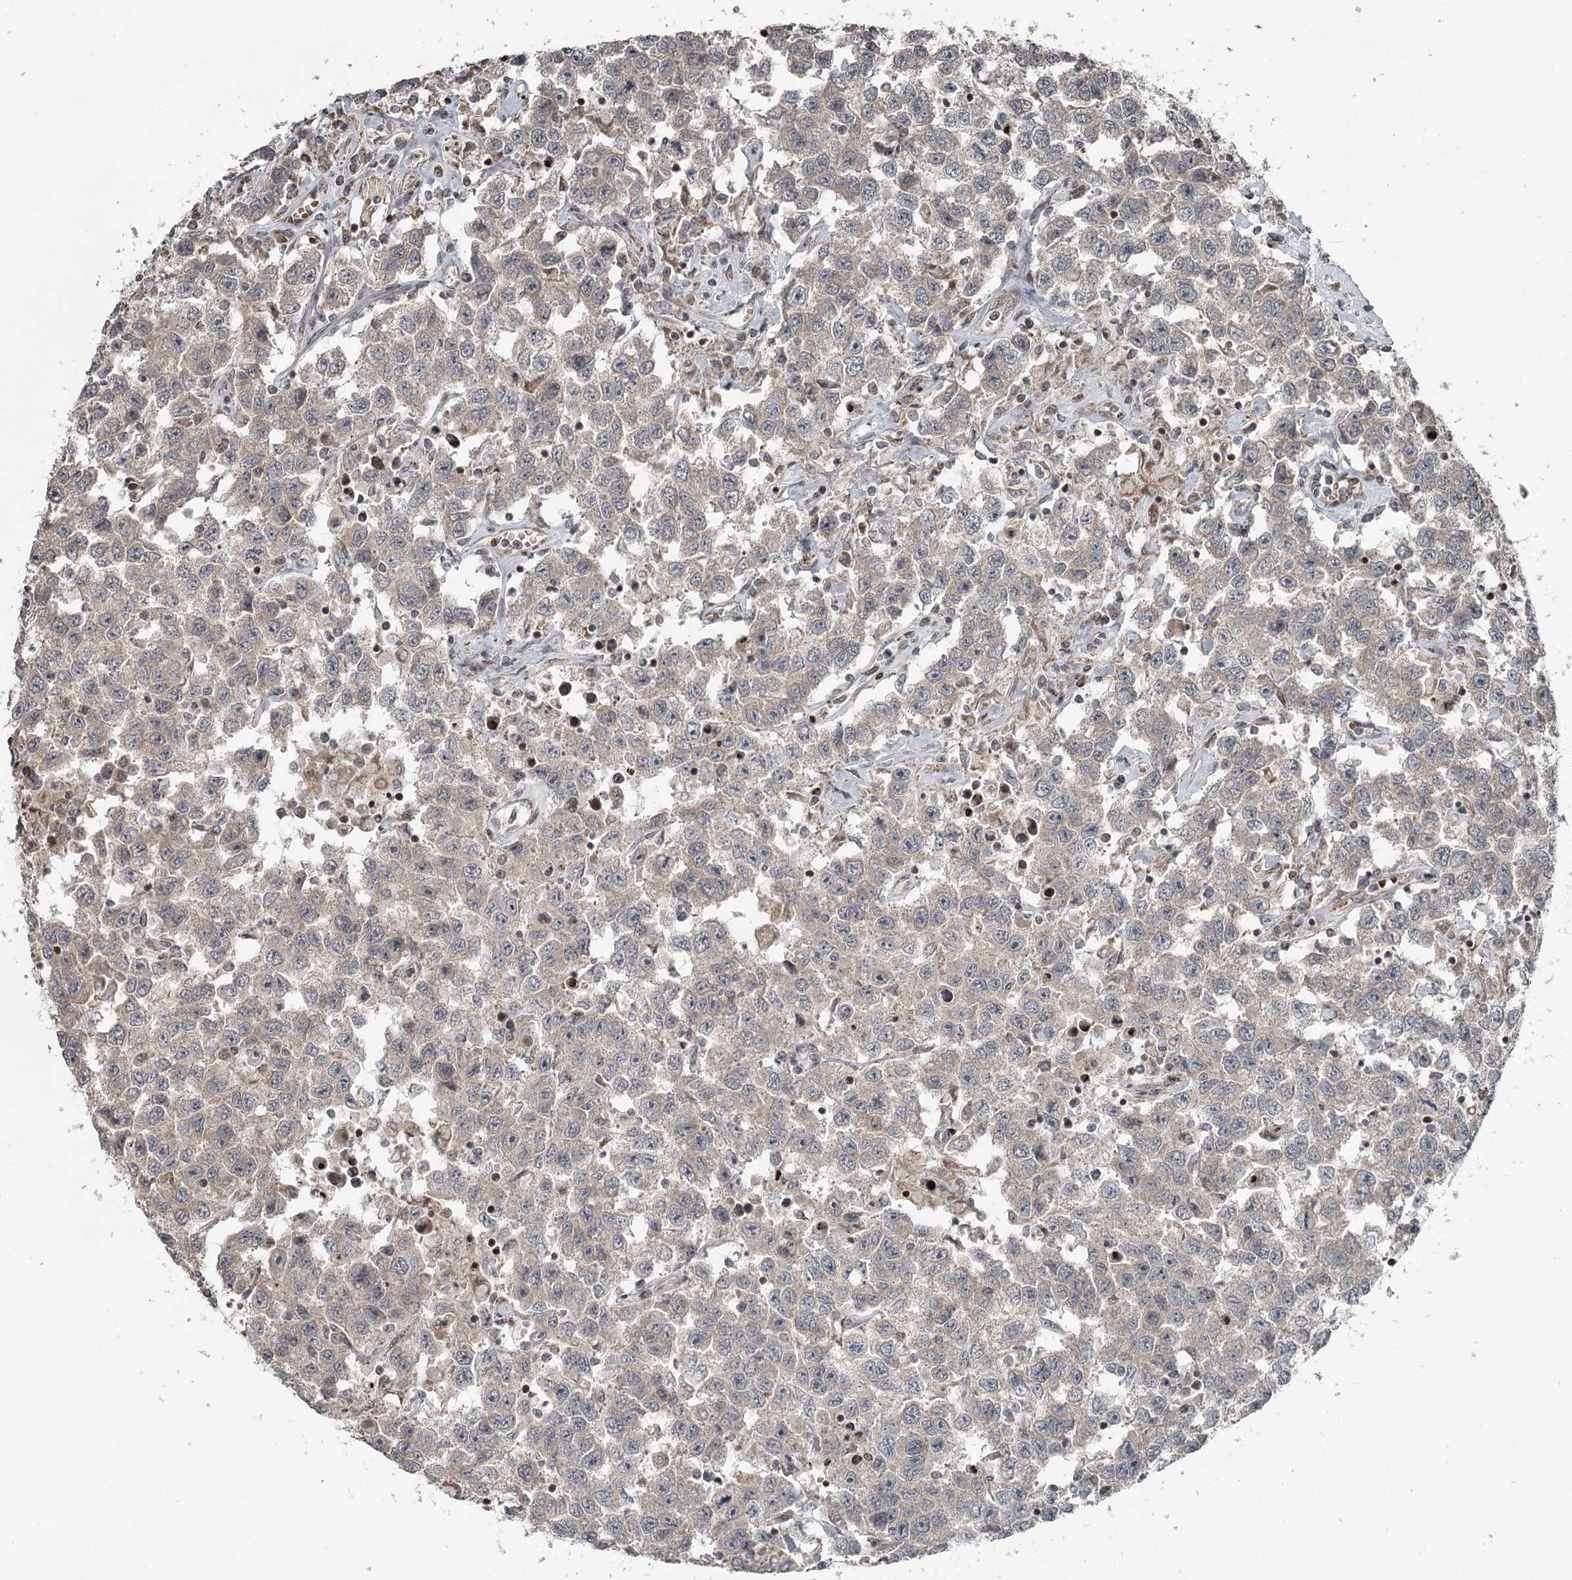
{"staining": {"intensity": "negative", "quantity": "none", "location": "none"}, "tissue": "testis cancer", "cell_type": "Tumor cells", "image_type": "cancer", "snomed": [{"axis": "morphology", "description": "Seminoma, NOS"}, {"axis": "topography", "description": "Testis"}], "caption": "A photomicrograph of human testis seminoma is negative for staining in tumor cells.", "gene": "RASSF8", "patient": {"sex": "male", "age": 41}}